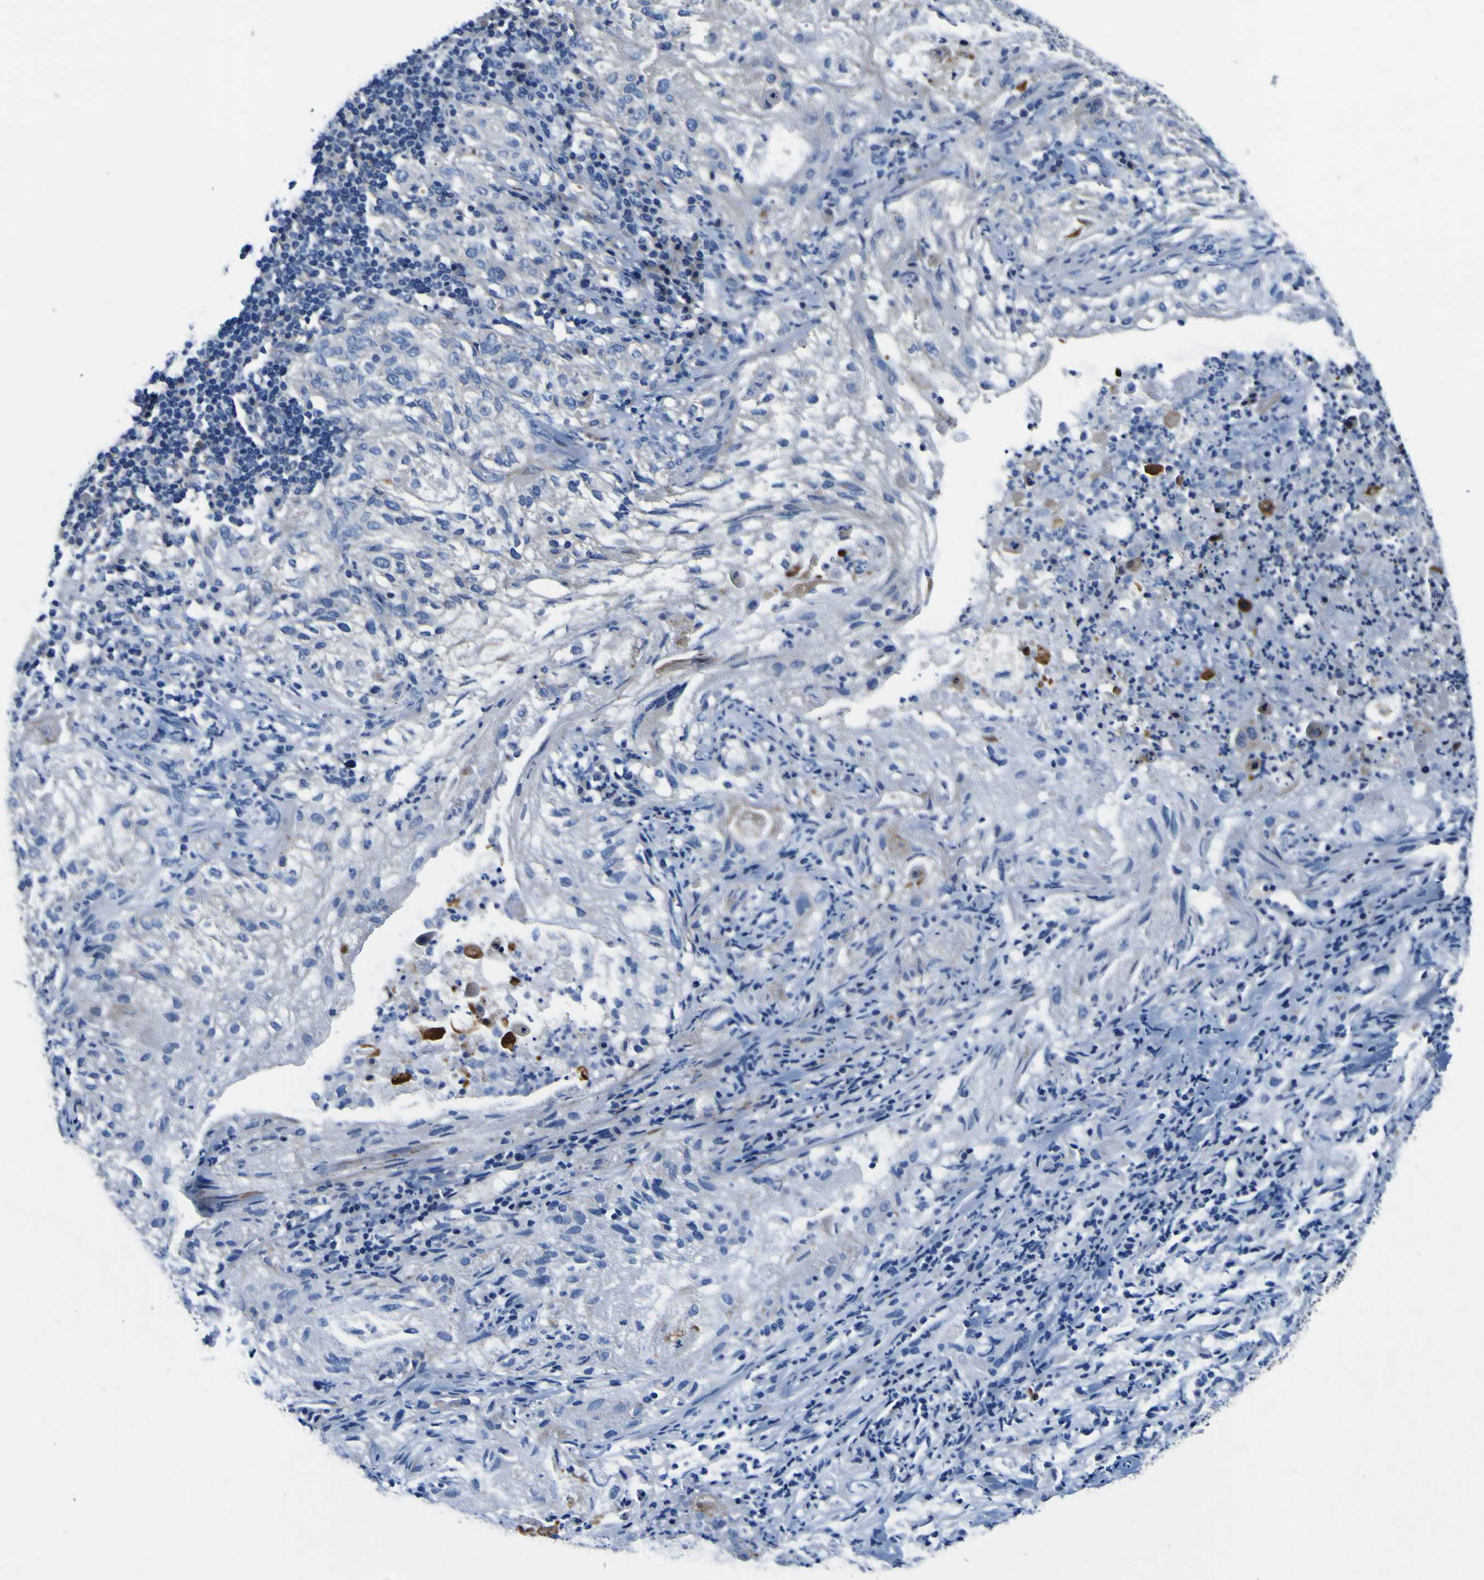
{"staining": {"intensity": "weak", "quantity": "25%-75%", "location": "cytoplasmic/membranous"}, "tissue": "lung cancer", "cell_type": "Tumor cells", "image_type": "cancer", "snomed": [{"axis": "morphology", "description": "Inflammation, NOS"}, {"axis": "morphology", "description": "Squamous cell carcinoma, NOS"}, {"axis": "topography", "description": "Lymph node"}, {"axis": "topography", "description": "Soft tissue"}, {"axis": "topography", "description": "Lung"}], "caption": "Immunohistochemistry (IHC) image of neoplastic tissue: human lung cancer stained using immunohistochemistry (IHC) shows low levels of weak protein expression localized specifically in the cytoplasmic/membranous of tumor cells, appearing as a cytoplasmic/membranous brown color.", "gene": "AGAP3", "patient": {"sex": "male", "age": 66}}